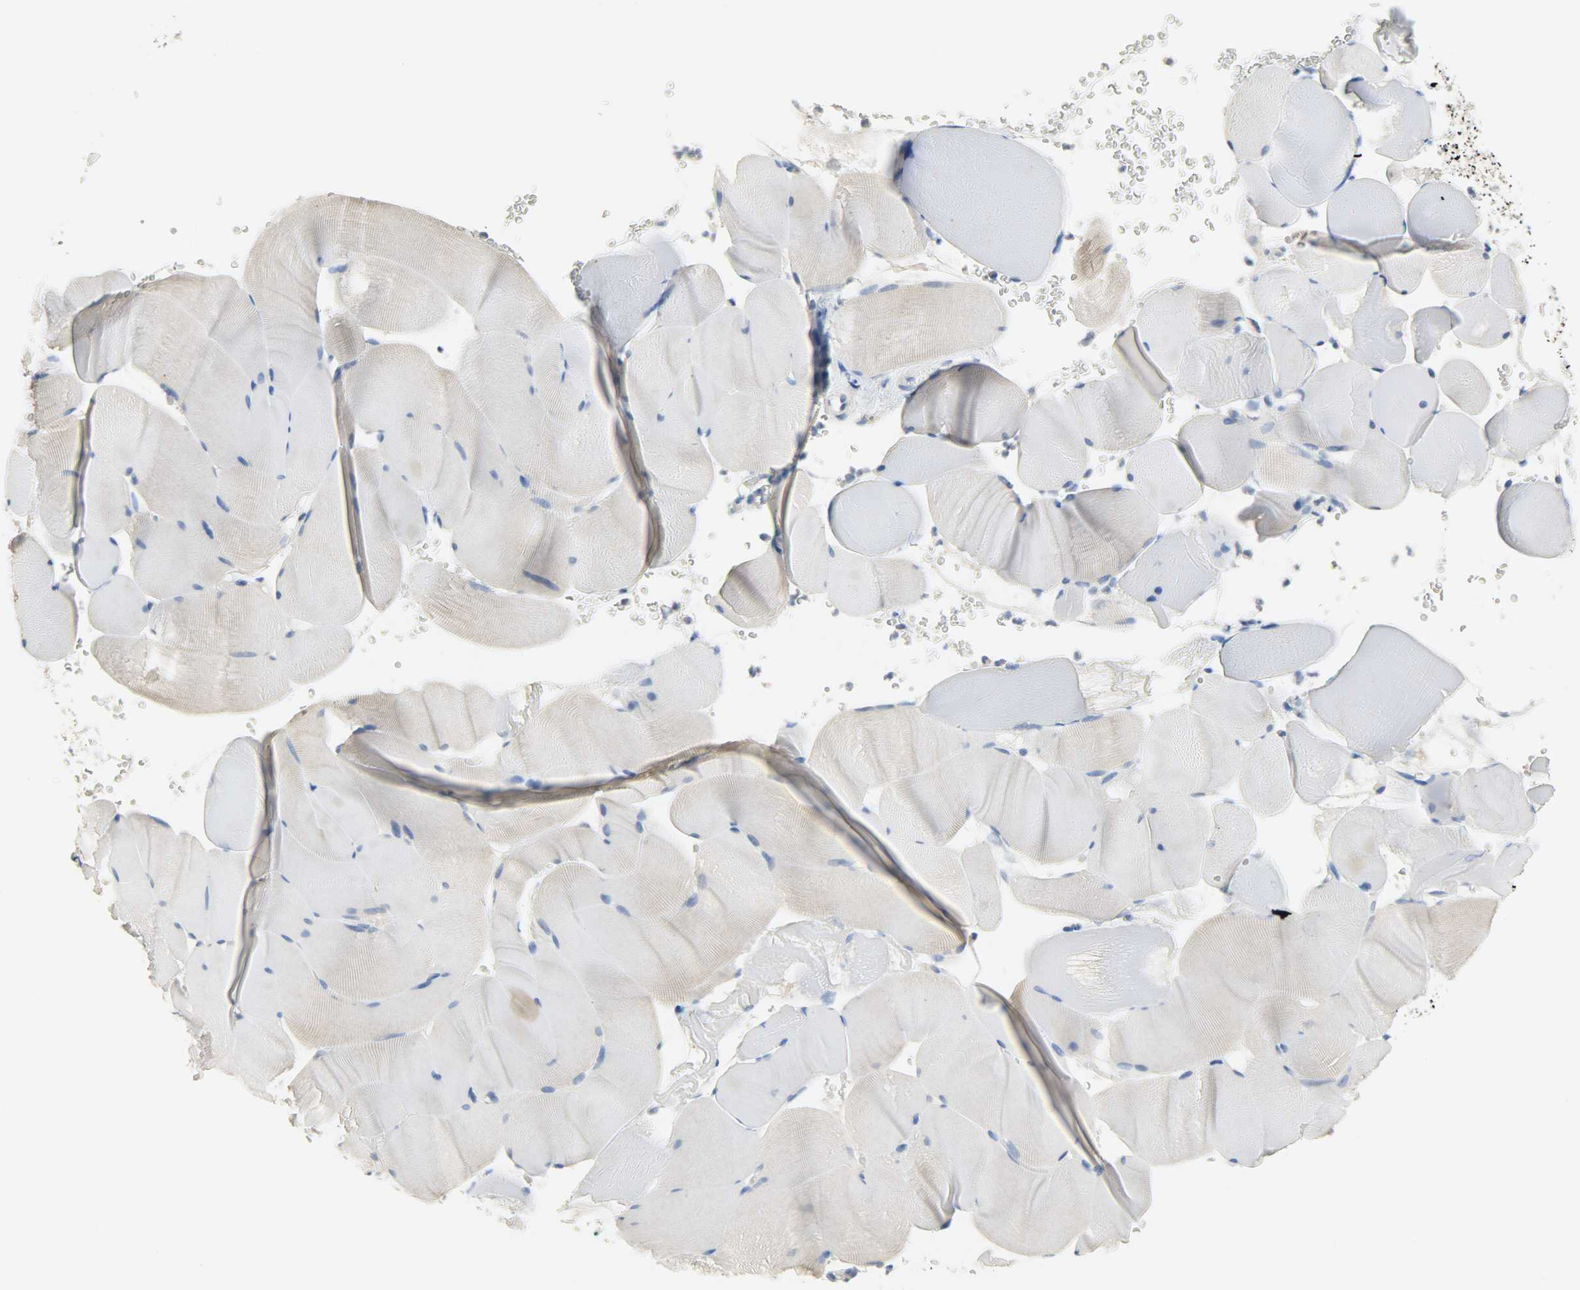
{"staining": {"intensity": "moderate", "quantity": "<25%", "location": "cytoplasmic/membranous"}, "tissue": "skeletal muscle", "cell_type": "Myocytes", "image_type": "normal", "snomed": [{"axis": "morphology", "description": "Normal tissue, NOS"}, {"axis": "topography", "description": "Skeletal muscle"}], "caption": "Skeletal muscle stained with a brown dye demonstrates moderate cytoplasmic/membranous positive positivity in approximately <25% of myocytes.", "gene": "EIF4EBP1", "patient": {"sex": "male", "age": 62}}